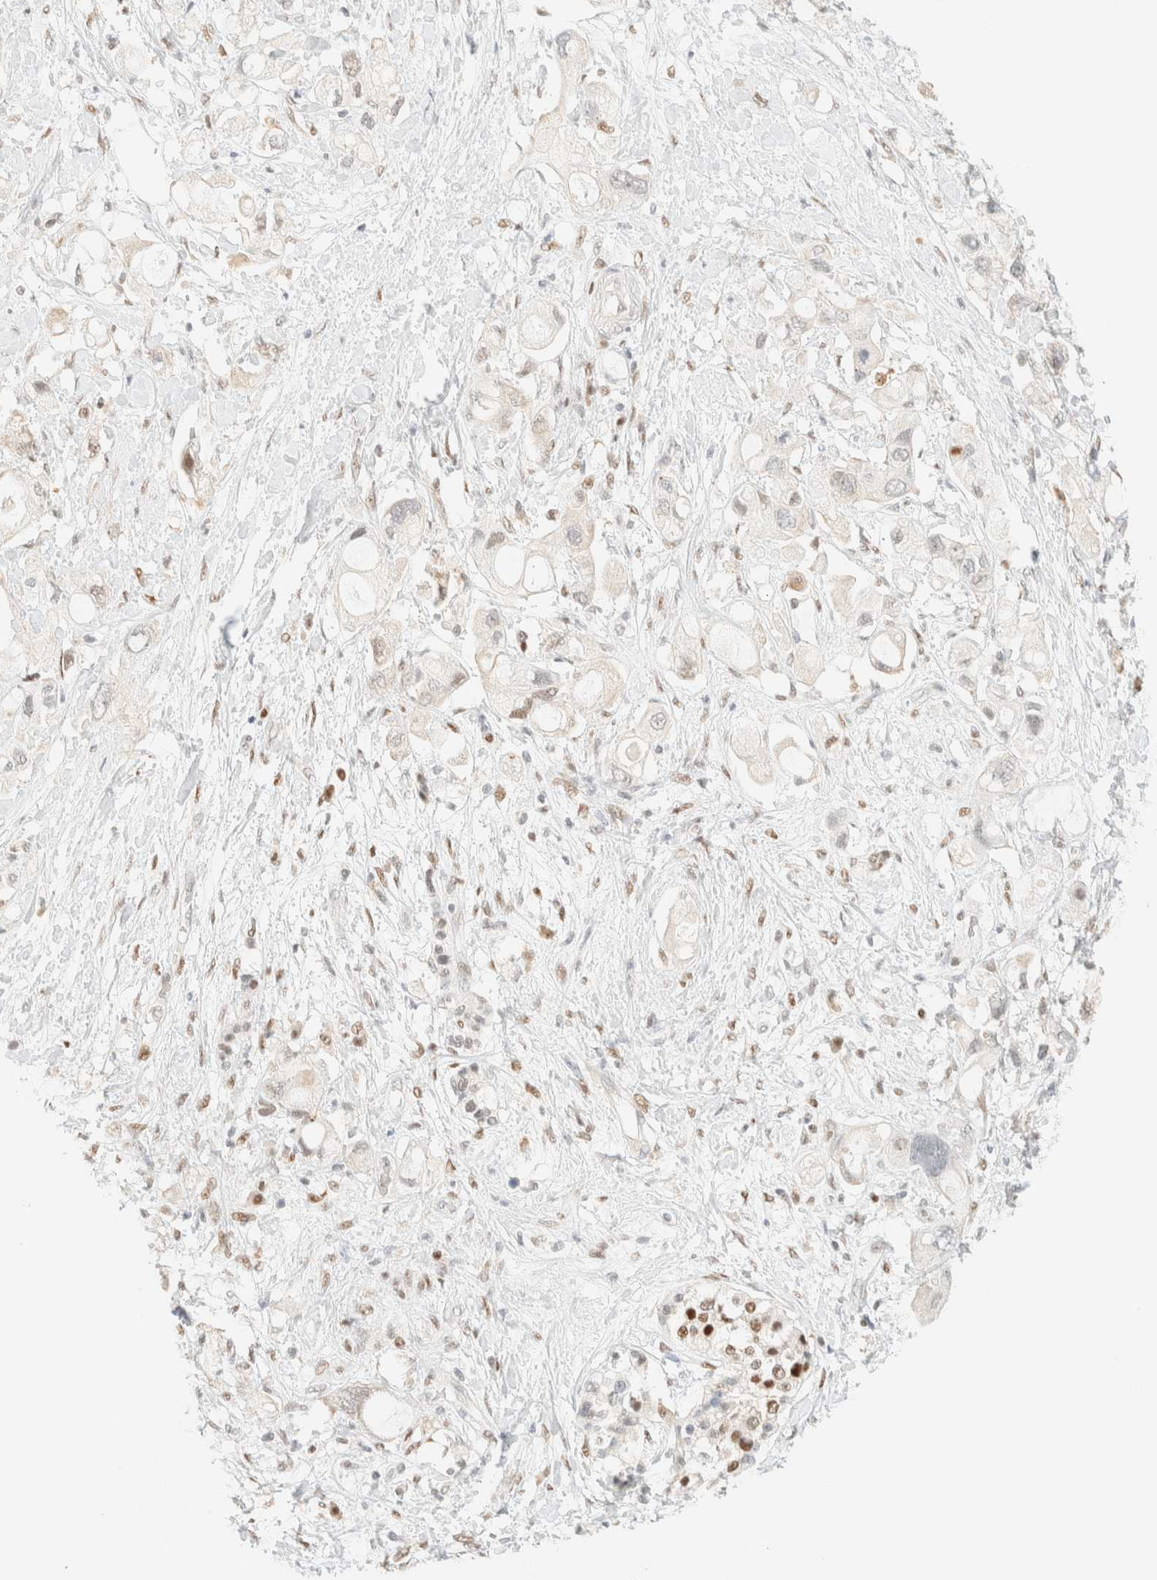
{"staining": {"intensity": "negative", "quantity": "none", "location": "none"}, "tissue": "pancreatic cancer", "cell_type": "Tumor cells", "image_type": "cancer", "snomed": [{"axis": "morphology", "description": "Adenocarcinoma, NOS"}, {"axis": "topography", "description": "Pancreas"}], "caption": "A histopathology image of pancreatic adenocarcinoma stained for a protein demonstrates no brown staining in tumor cells.", "gene": "TSR1", "patient": {"sex": "female", "age": 56}}